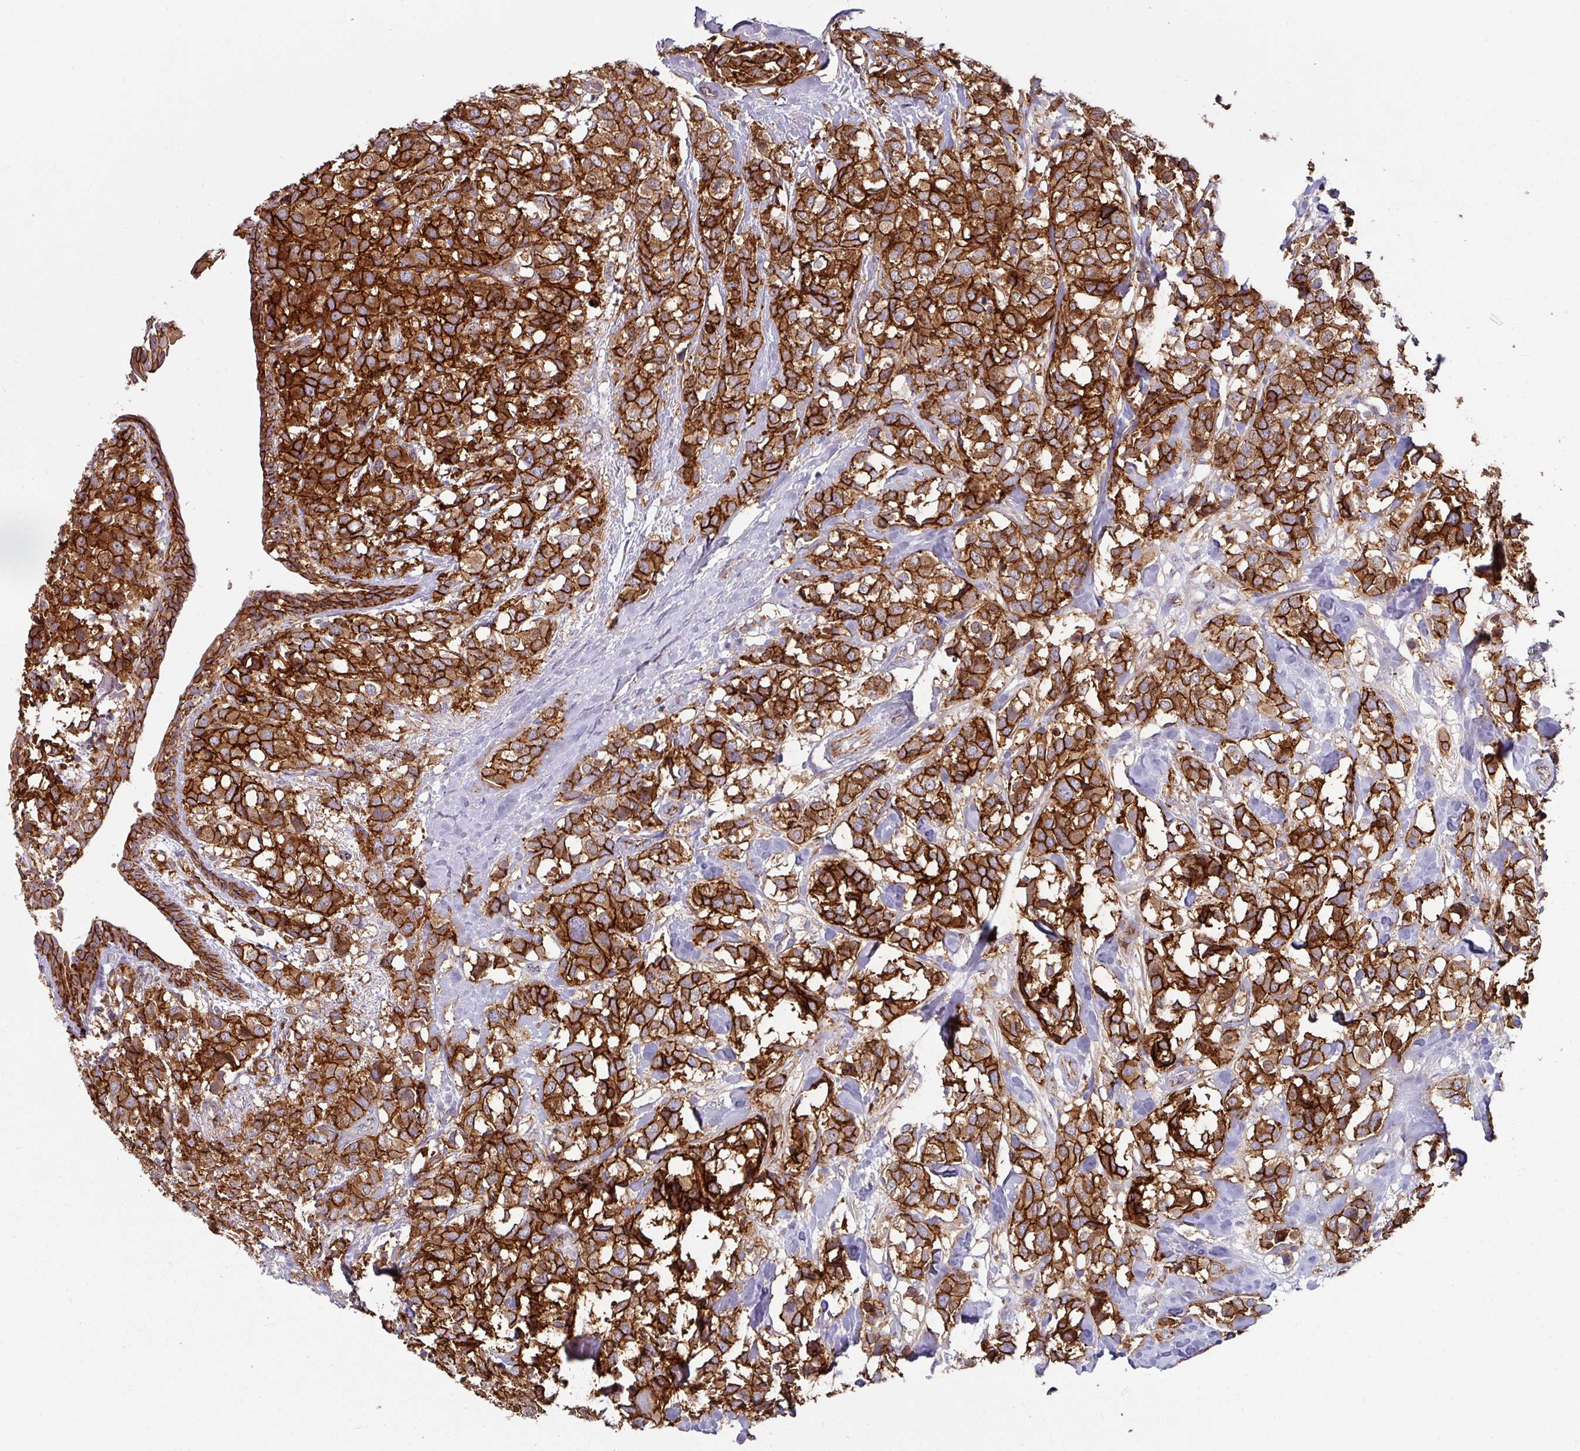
{"staining": {"intensity": "strong", "quantity": ">75%", "location": "cytoplasmic/membranous"}, "tissue": "breast cancer", "cell_type": "Tumor cells", "image_type": "cancer", "snomed": [{"axis": "morphology", "description": "Lobular carcinoma"}, {"axis": "topography", "description": "Breast"}], "caption": "Tumor cells demonstrate high levels of strong cytoplasmic/membranous expression in about >75% of cells in breast cancer. (DAB (3,3'-diaminobenzidine) IHC with brightfield microscopy, high magnification).", "gene": "JUP", "patient": {"sex": "female", "age": 59}}